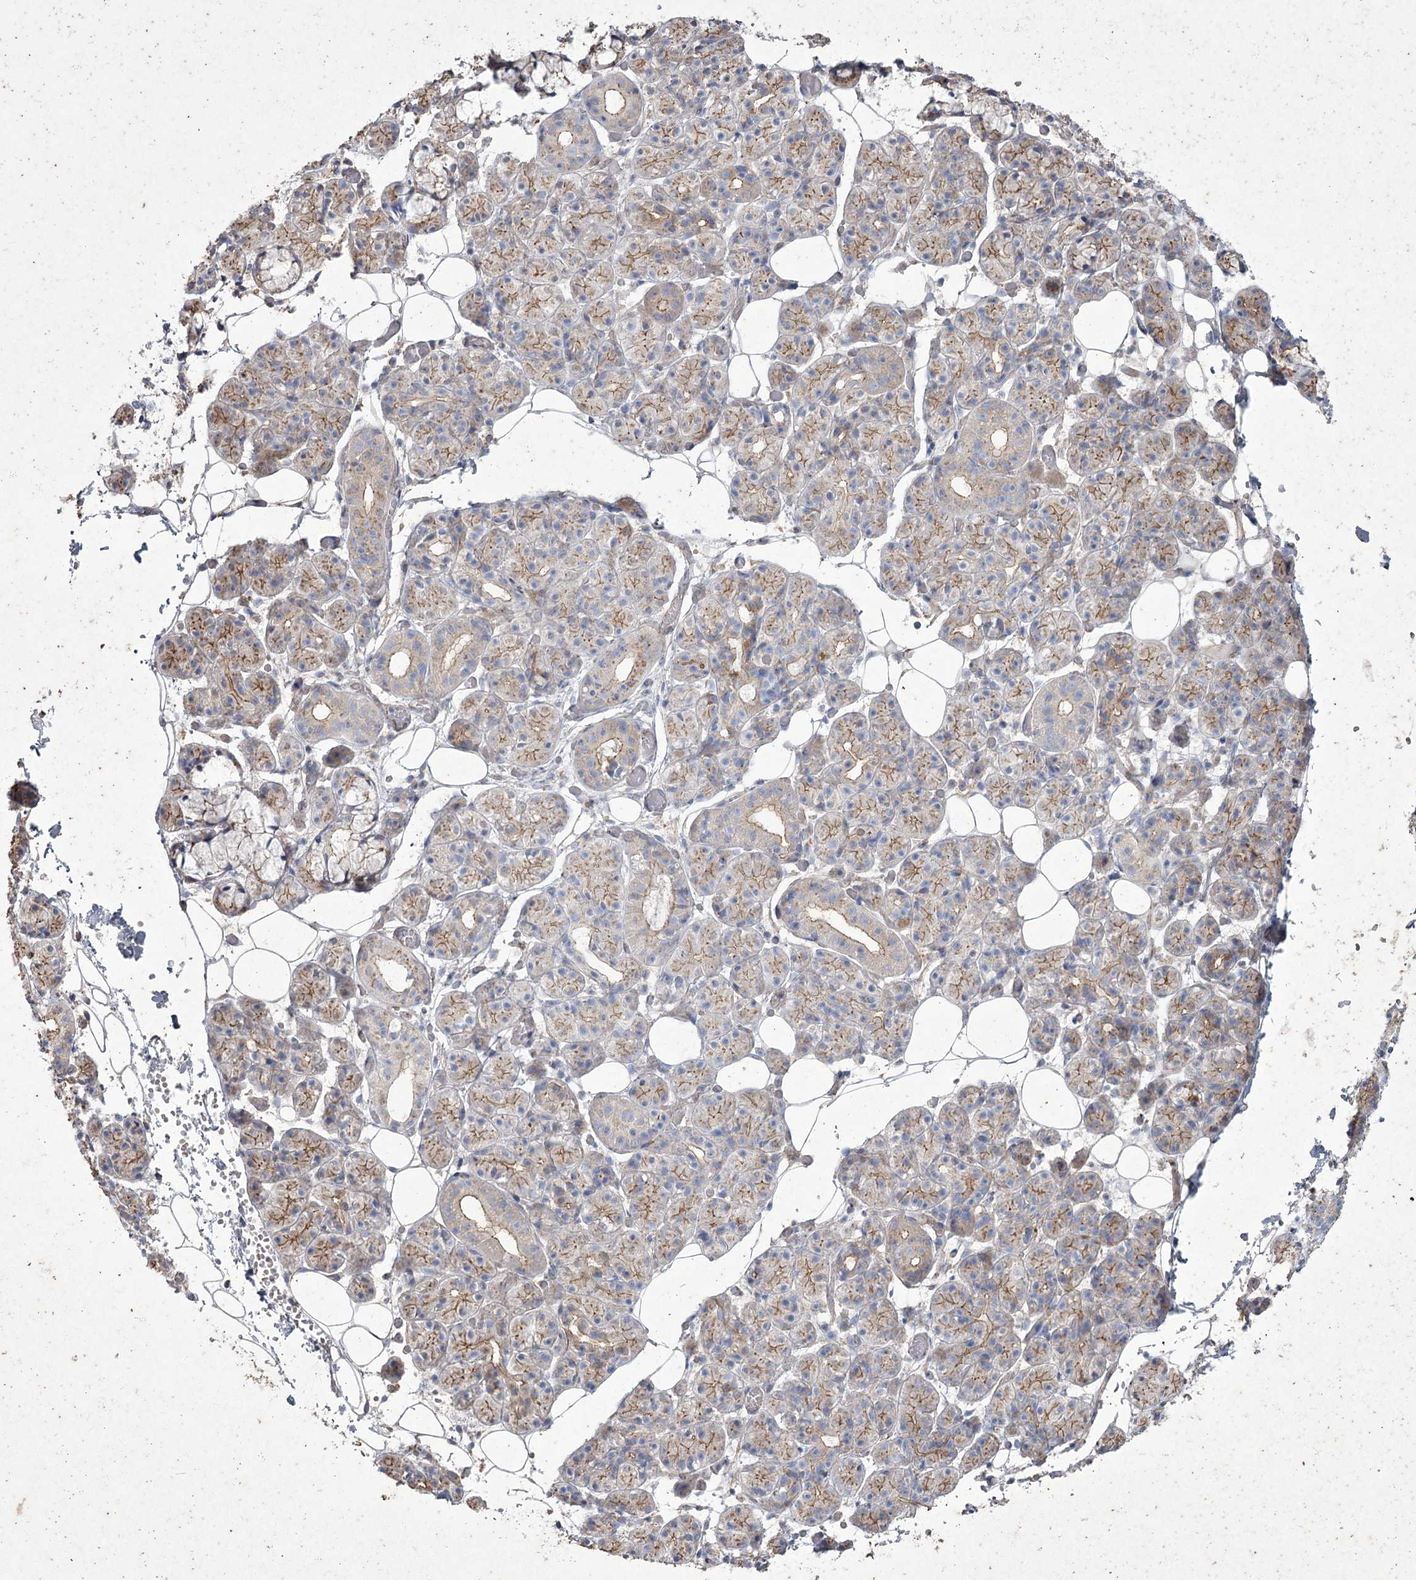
{"staining": {"intensity": "moderate", "quantity": ">75%", "location": "cytoplasmic/membranous"}, "tissue": "salivary gland", "cell_type": "Glandular cells", "image_type": "normal", "snomed": [{"axis": "morphology", "description": "Normal tissue, NOS"}, {"axis": "topography", "description": "Salivary gland"}], "caption": "About >75% of glandular cells in normal human salivary gland show moderate cytoplasmic/membranous protein positivity as visualized by brown immunohistochemical staining.", "gene": "LDLRAD3", "patient": {"sex": "male", "age": 63}}